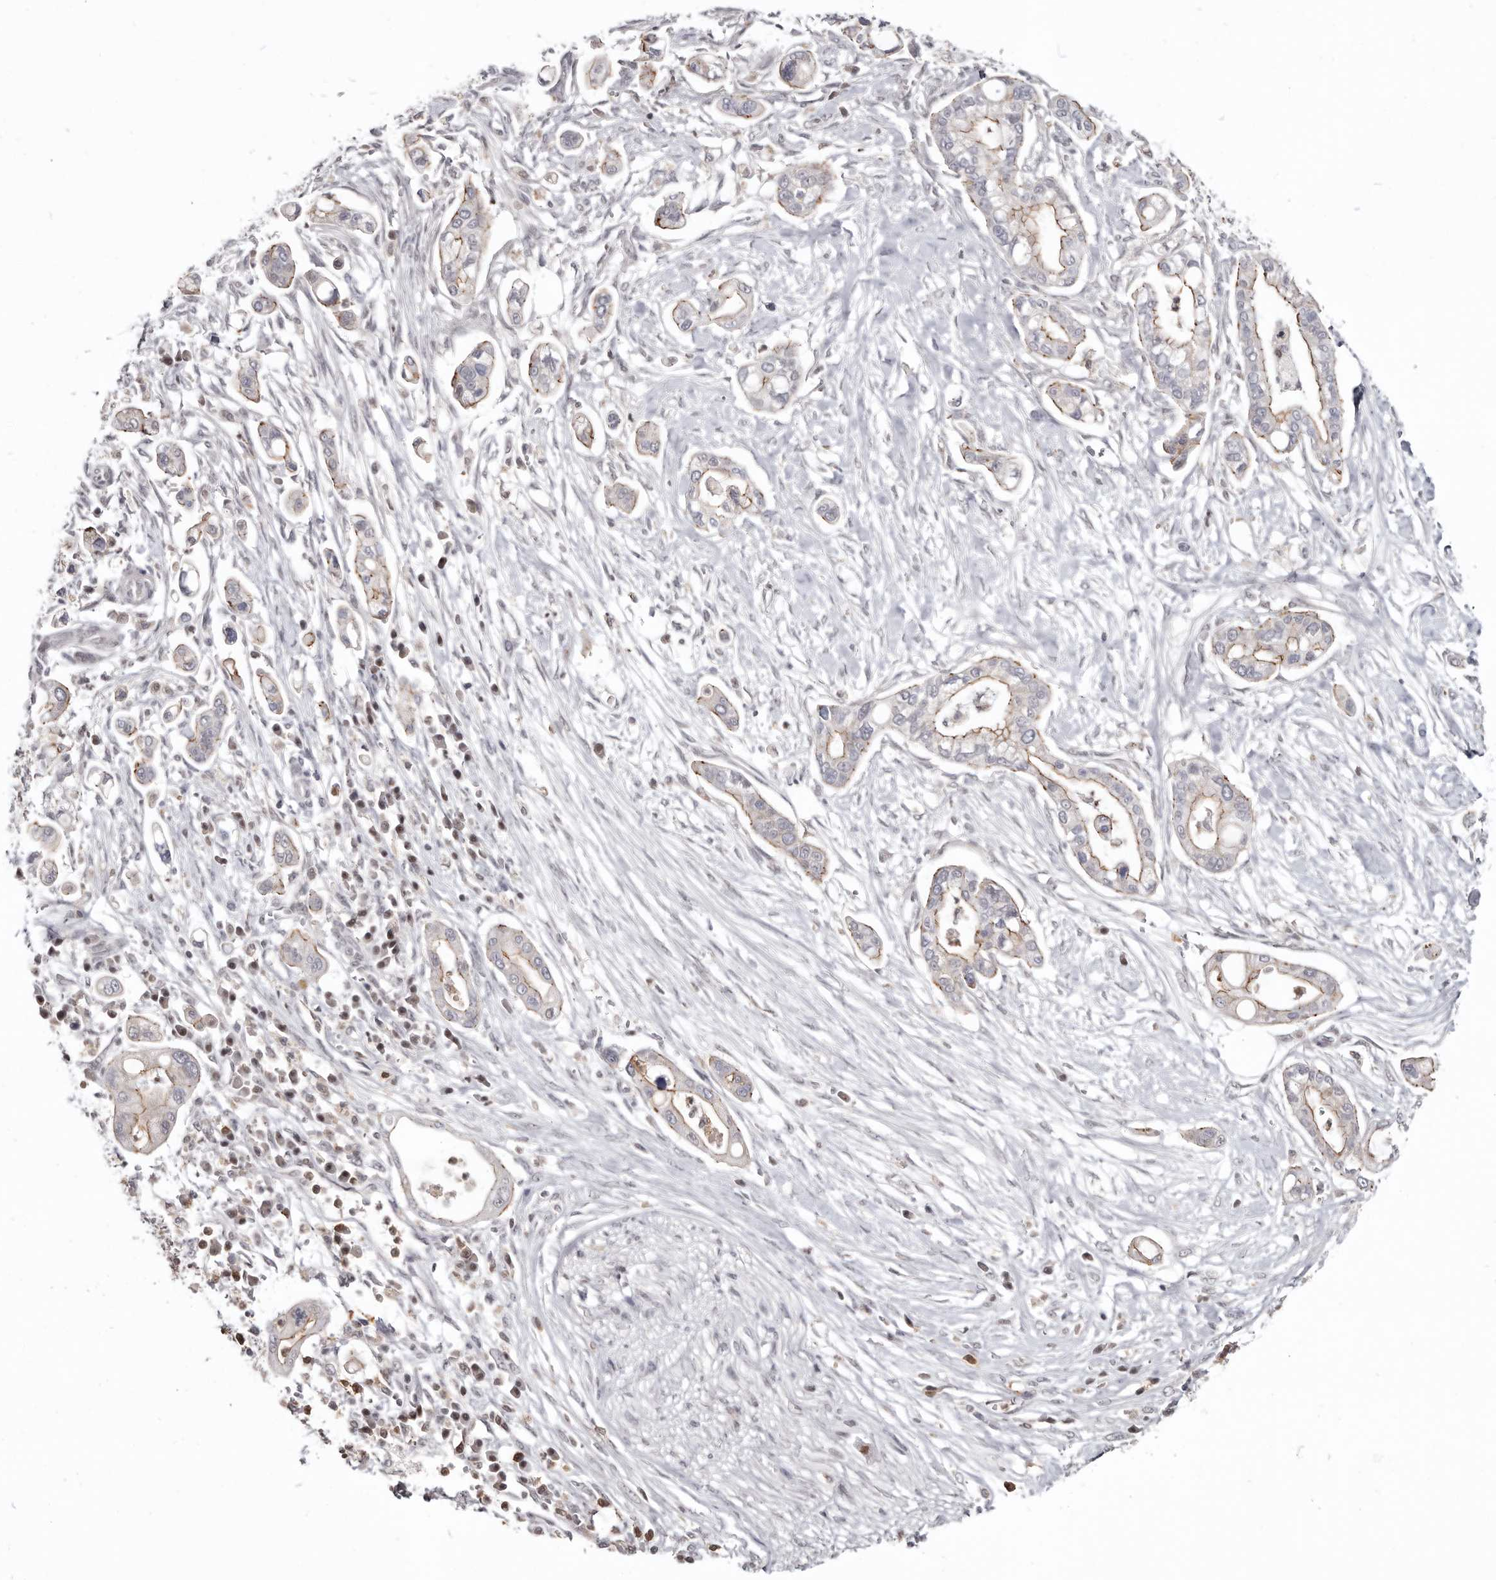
{"staining": {"intensity": "moderate", "quantity": "25%-75%", "location": "cytoplasmic/membranous"}, "tissue": "pancreatic cancer", "cell_type": "Tumor cells", "image_type": "cancer", "snomed": [{"axis": "morphology", "description": "Adenocarcinoma, NOS"}, {"axis": "topography", "description": "Pancreas"}], "caption": "The photomicrograph demonstrates immunohistochemical staining of pancreatic adenocarcinoma. There is moderate cytoplasmic/membranous positivity is appreciated in approximately 25%-75% of tumor cells.", "gene": "CGN", "patient": {"sex": "male", "age": 68}}